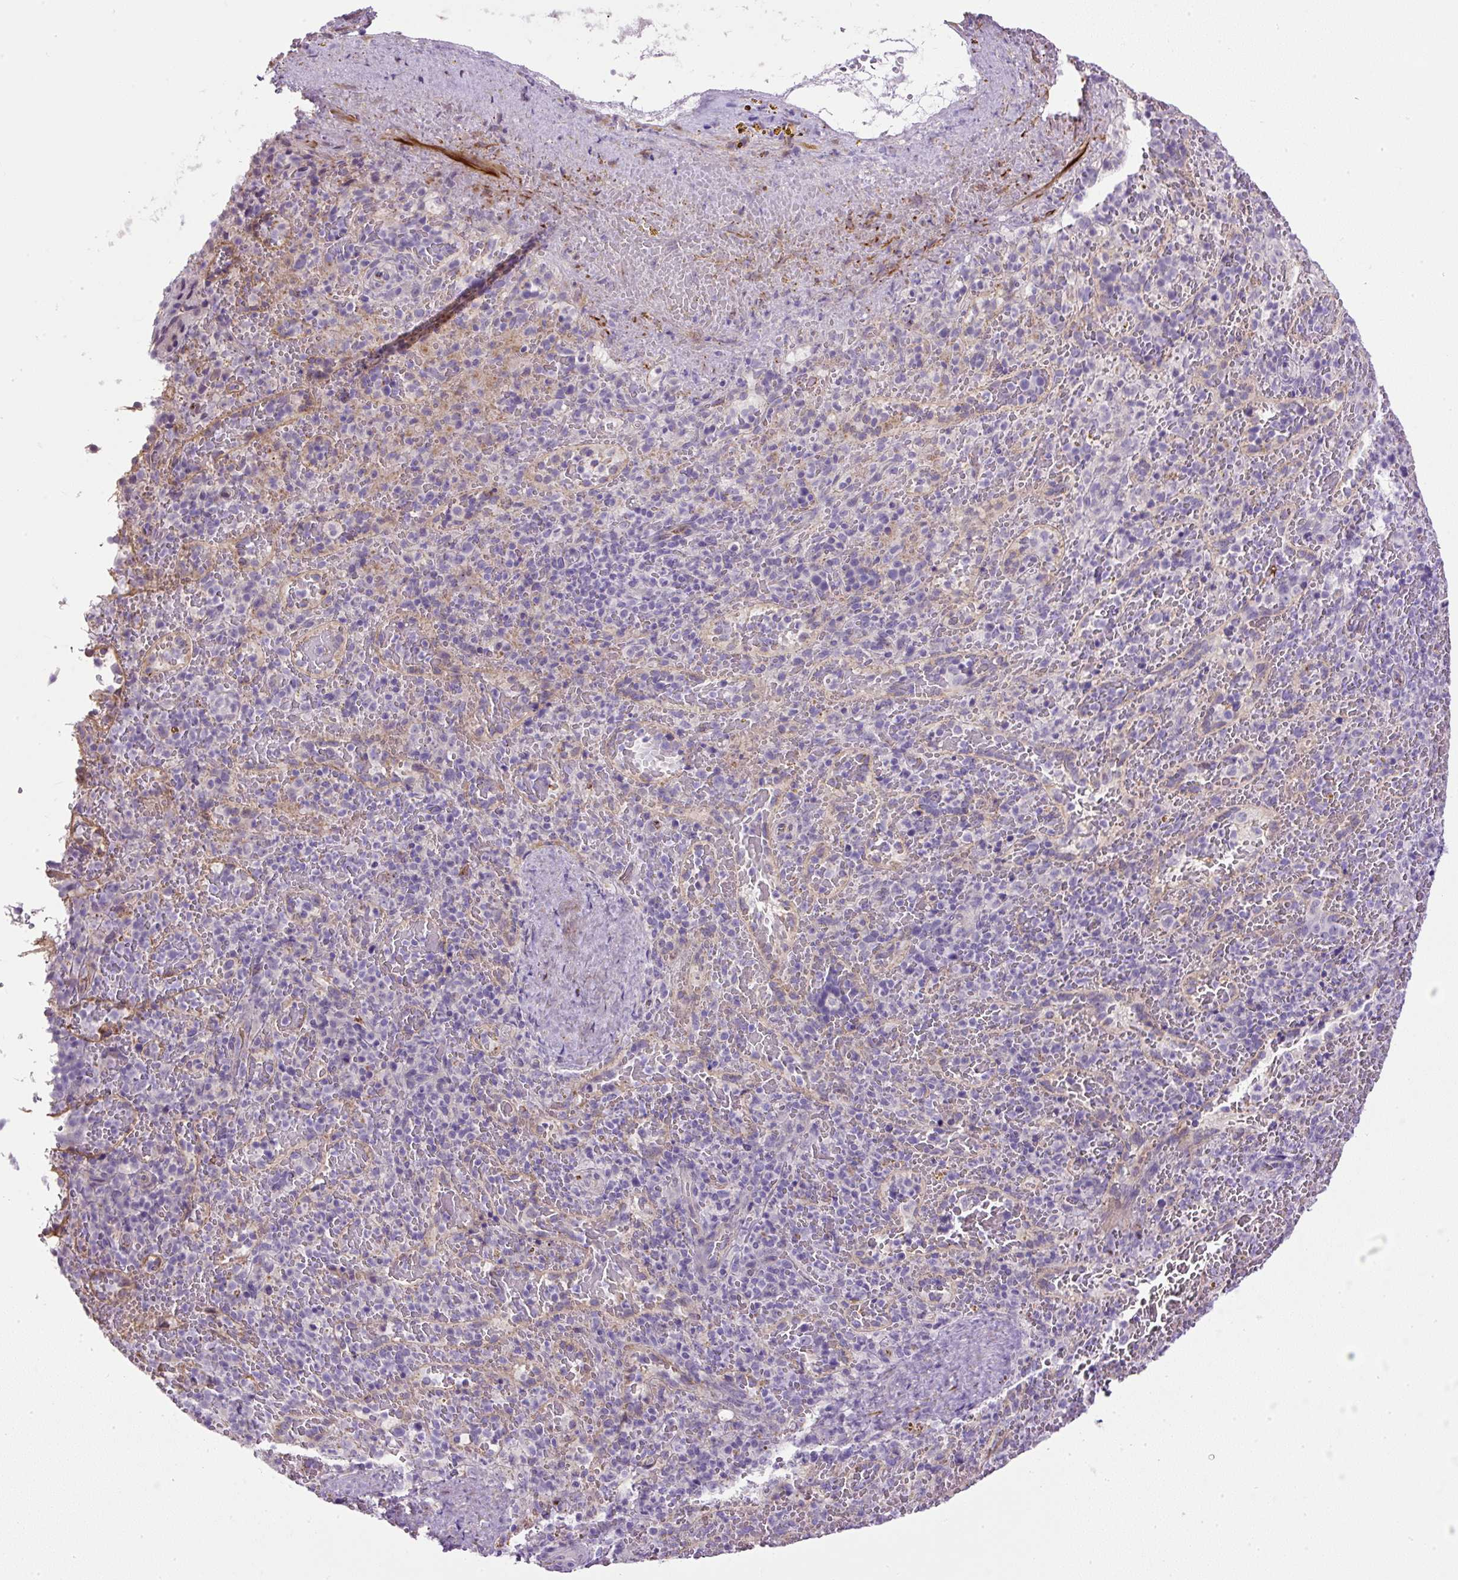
{"staining": {"intensity": "negative", "quantity": "none", "location": "none"}, "tissue": "spleen", "cell_type": "Cells in red pulp", "image_type": "normal", "snomed": [{"axis": "morphology", "description": "Normal tissue, NOS"}, {"axis": "topography", "description": "Spleen"}], "caption": "Immunohistochemistry (IHC) of benign human spleen reveals no staining in cells in red pulp.", "gene": "LEFTY1", "patient": {"sex": "female", "age": 50}}